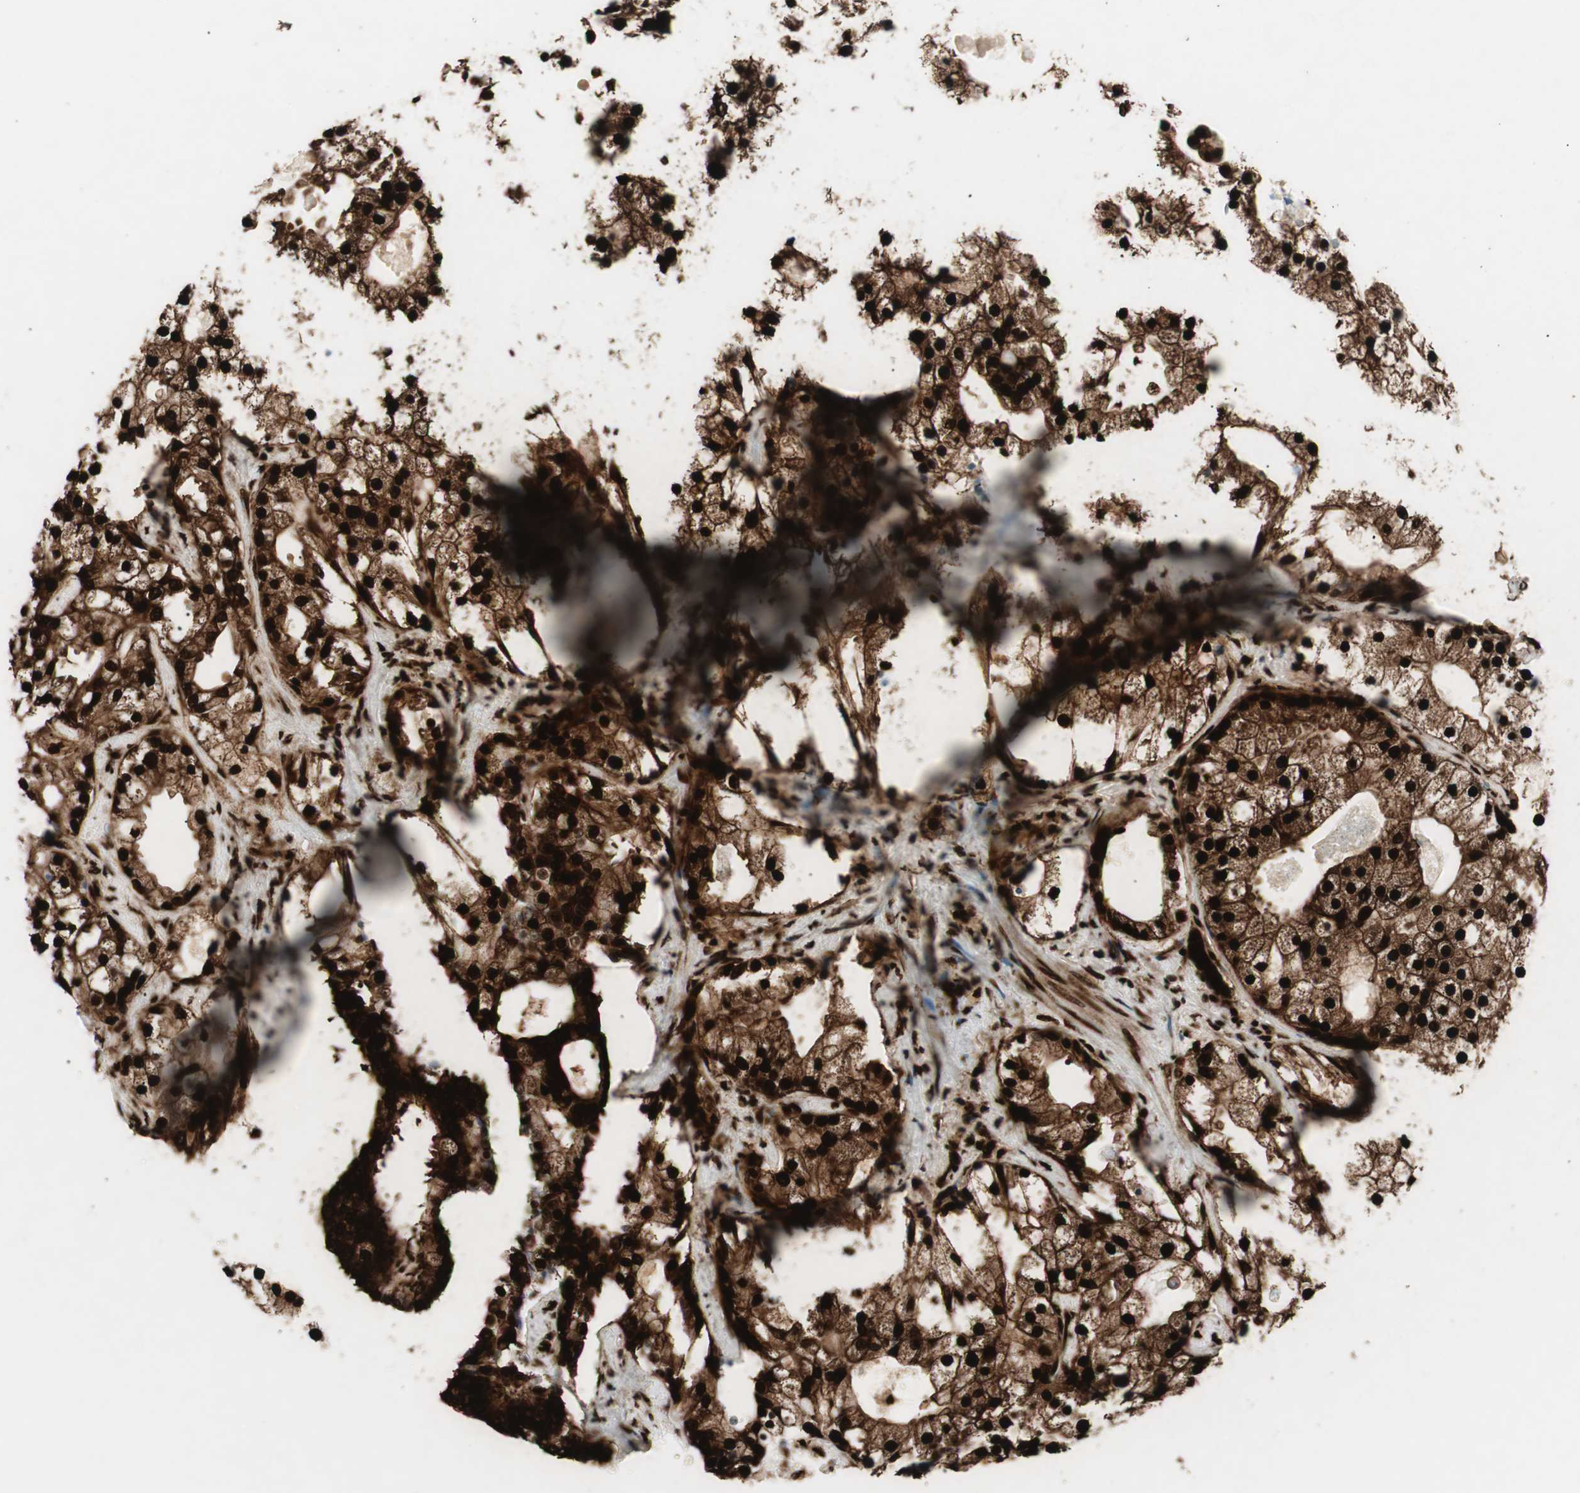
{"staining": {"intensity": "strong", "quantity": ">75%", "location": "cytoplasmic/membranous,nuclear"}, "tissue": "prostate cancer", "cell_type": "Tumor cells", "image_type": "cancer", "snomed": [{"axis": "morphology", "description": "Adenocarcinoma, Low grade"}, {"axis": "topography", "description": "Prostate"}], "caption": "A brown stain shows strong cytoplasmic/membranous and nuclear staining of a protein in prostate adenocarcinoma (low-grade) tumor cells.", "gene": "EWSR1", "patient": {"sex": "male", "age": 58}}